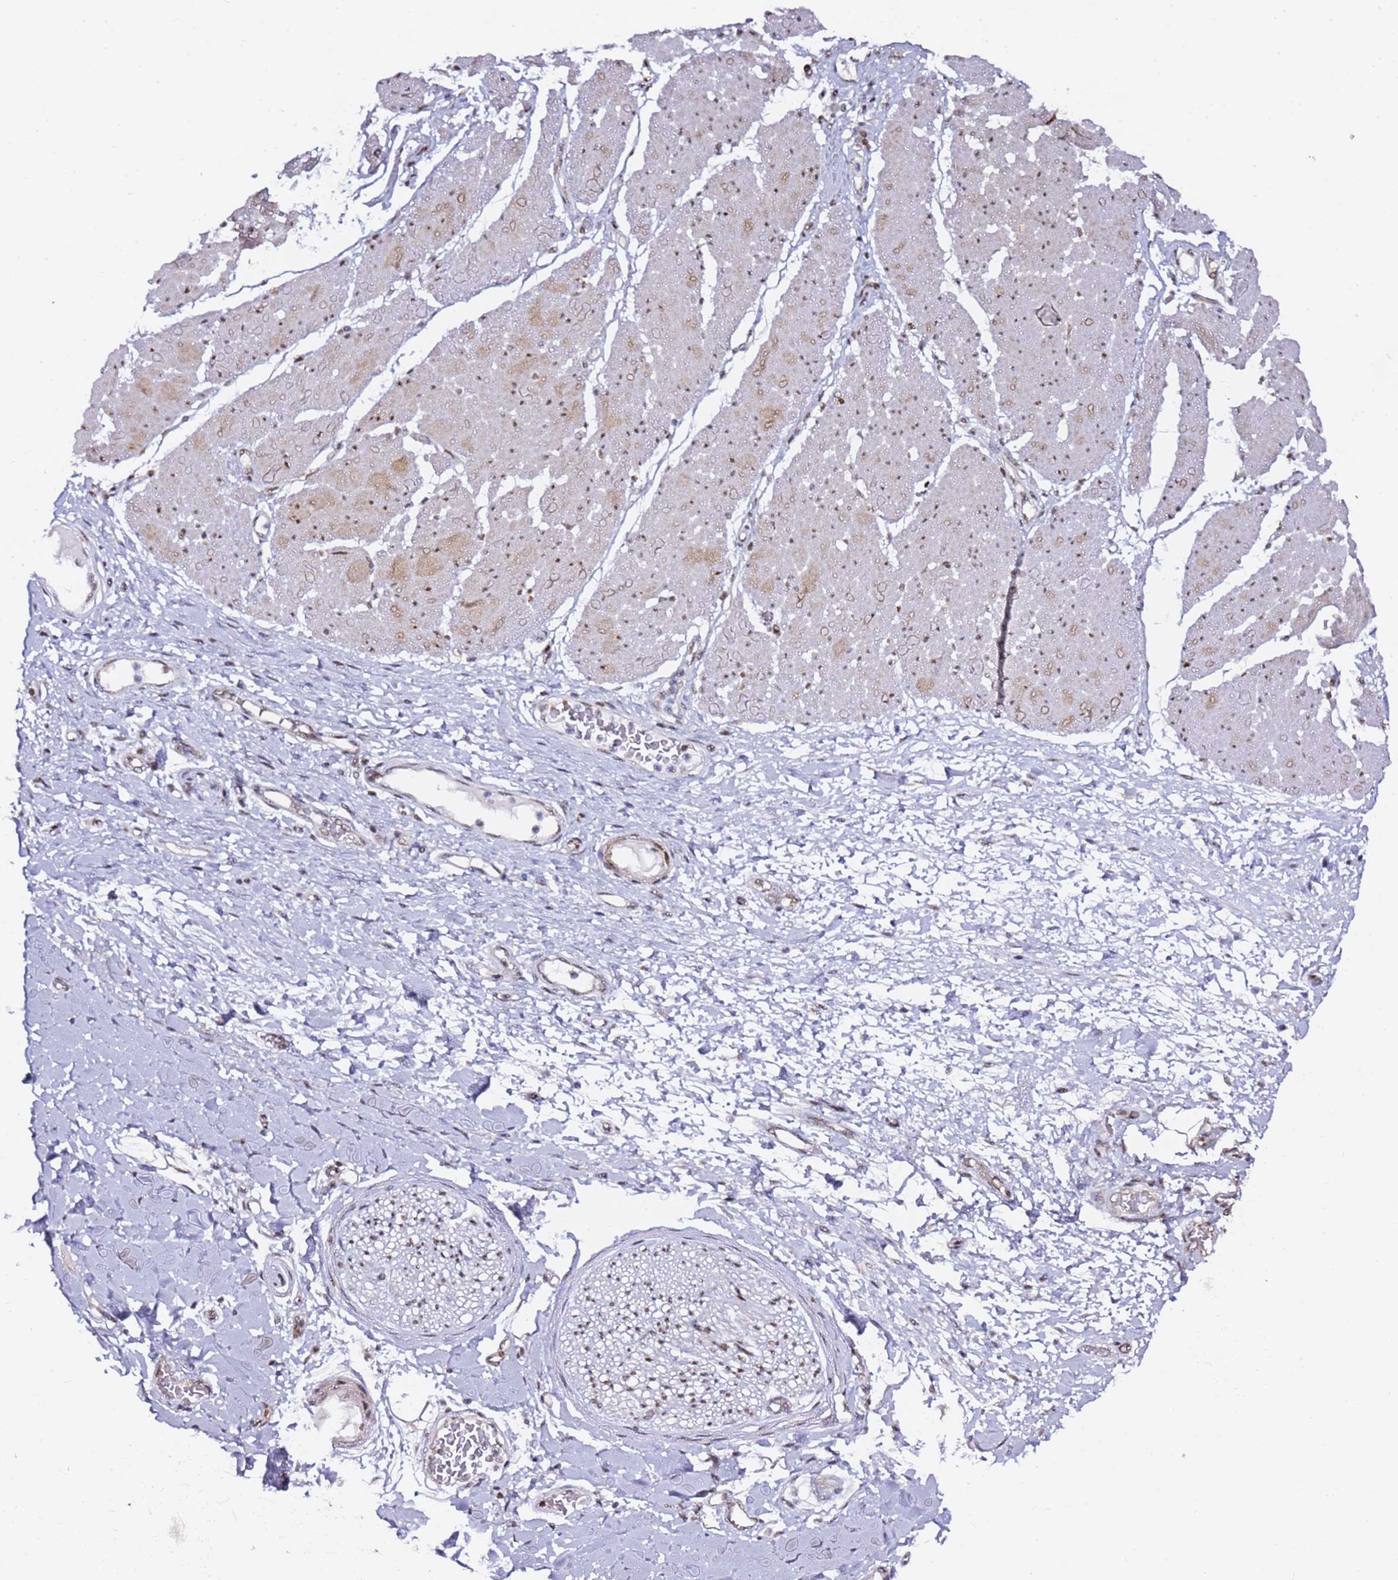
{"staining": {"intensity": "negative", "quantity": "none", "location": "none"}, "tissue": "adipose tissue", "cell_type": "Adipocytes", "image_type": "normal", "snomed": [{"axis": "morphology", "description": "Normal tissue, NOS"}, {"axis": "morphology", "description": "Adenocarcinoma, NOS"}, {"axis": "topography", "description": "Esophagus"}, {"axis": "topography", "description": "Stomach, upper"}, {"axis": "topography", "description": "Peripheral nerve tissue"}], "caption": "A high-resolution histopathology image shows IHC staining of unremarkable adipose tissue, which displays no significant positivity in adipocytes.", "gene": "GBP2", "patient": {"sex": "male", "age": 62}}